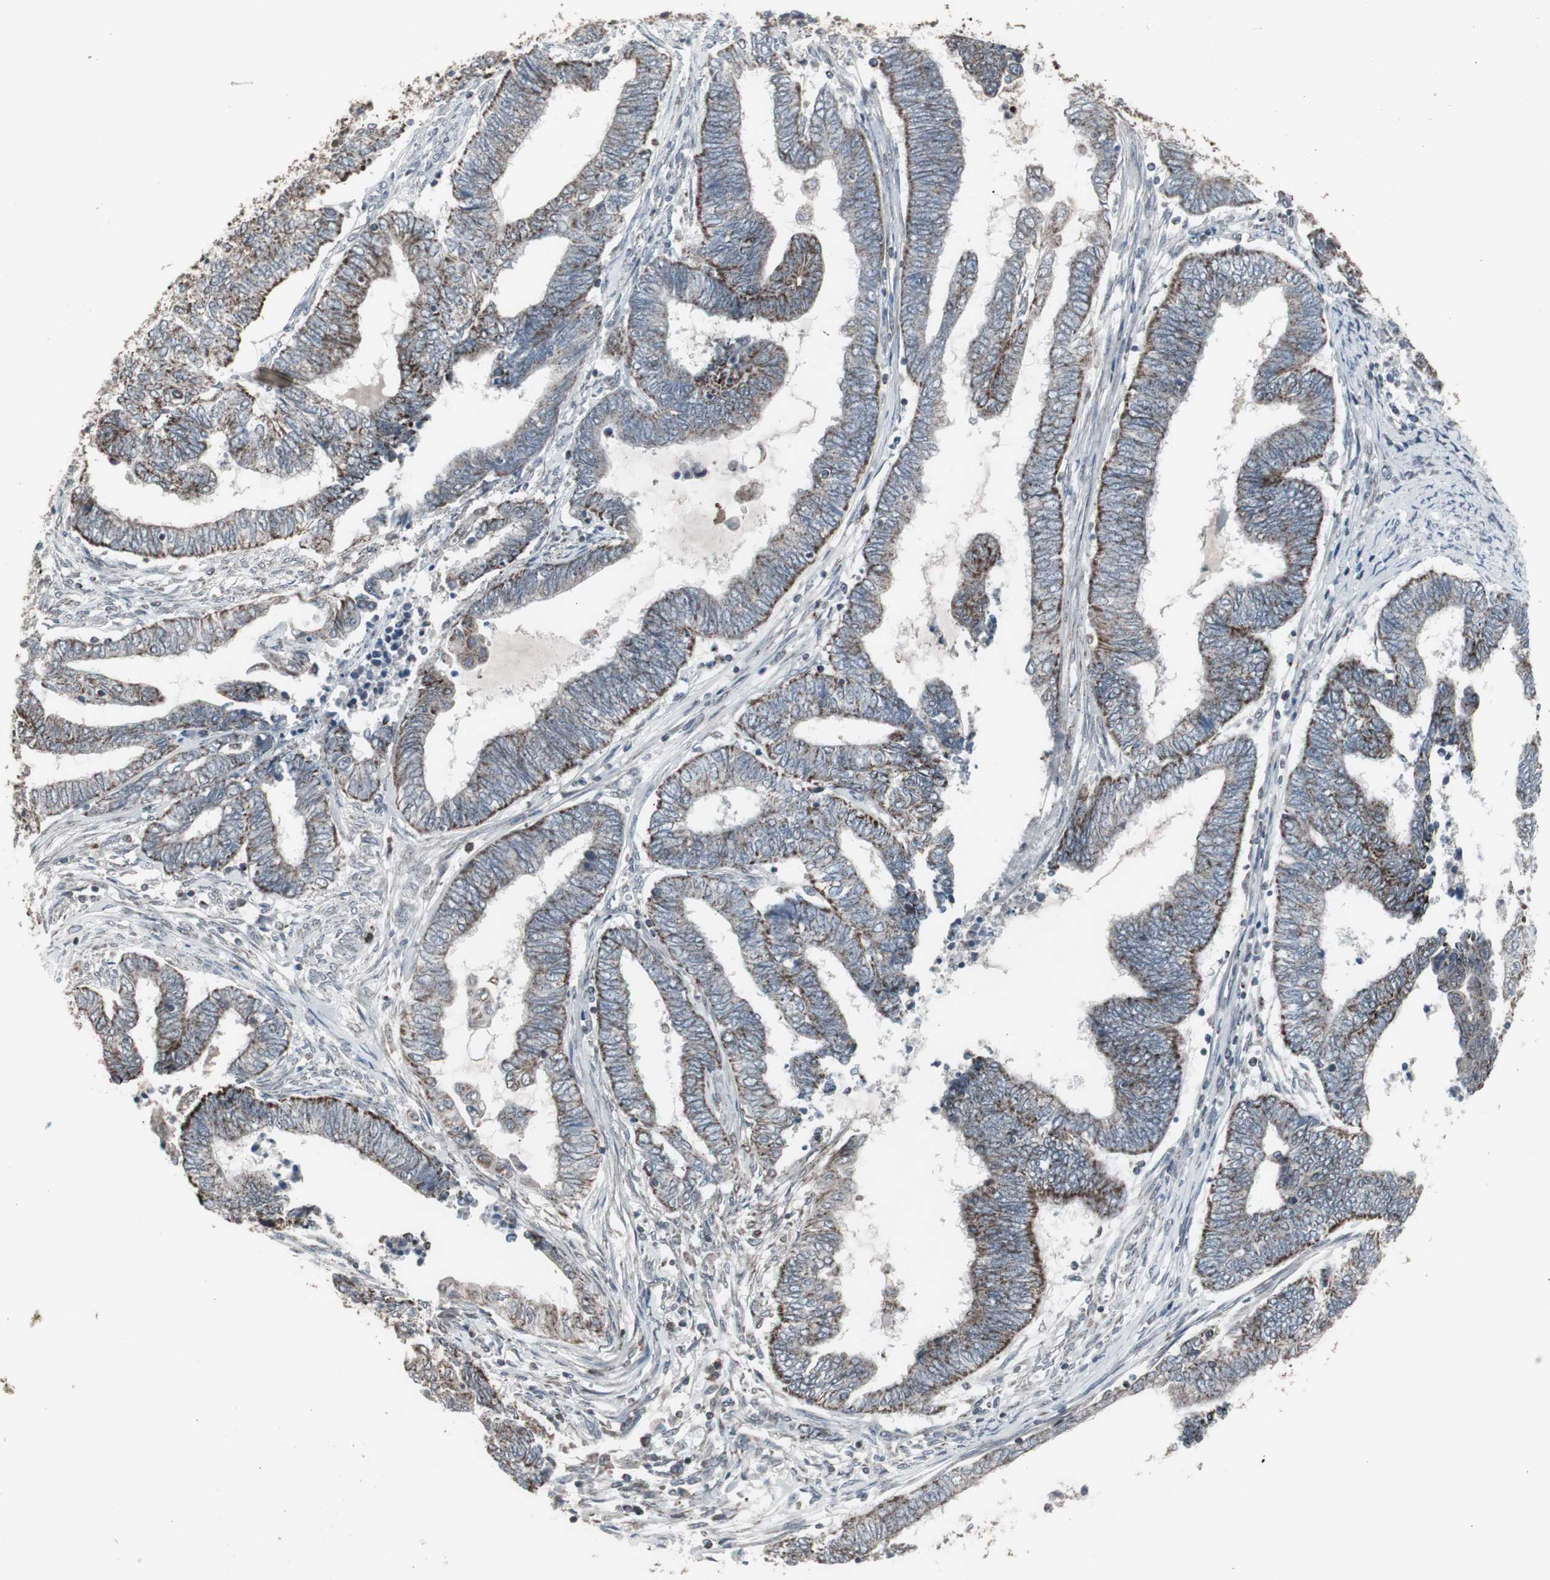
{"staining": {"intensity": "moderate", "quantity": ">75%", "location": "cytoplasmic/membranous"}, "tissue": "endometrial cancer", "cell_type": "Tumor cells", "image_type": "cancer", "snomed": [{"axis": "morphology", "description": "Adenocarcinoma, NOS"}, {"axis": "topography", "description": "Uterus"}, {"axis": "topography", "description": "Endometrium"}], "caption": "Adenocarcinoma (endometrial) stained for a protein (brown) demonstrates moderate cytoplasmic/membranous positive expression in approximately >75% of tumor cells.", "gene": "RXRA", "patient": {"sex": "female", "age": 70}}